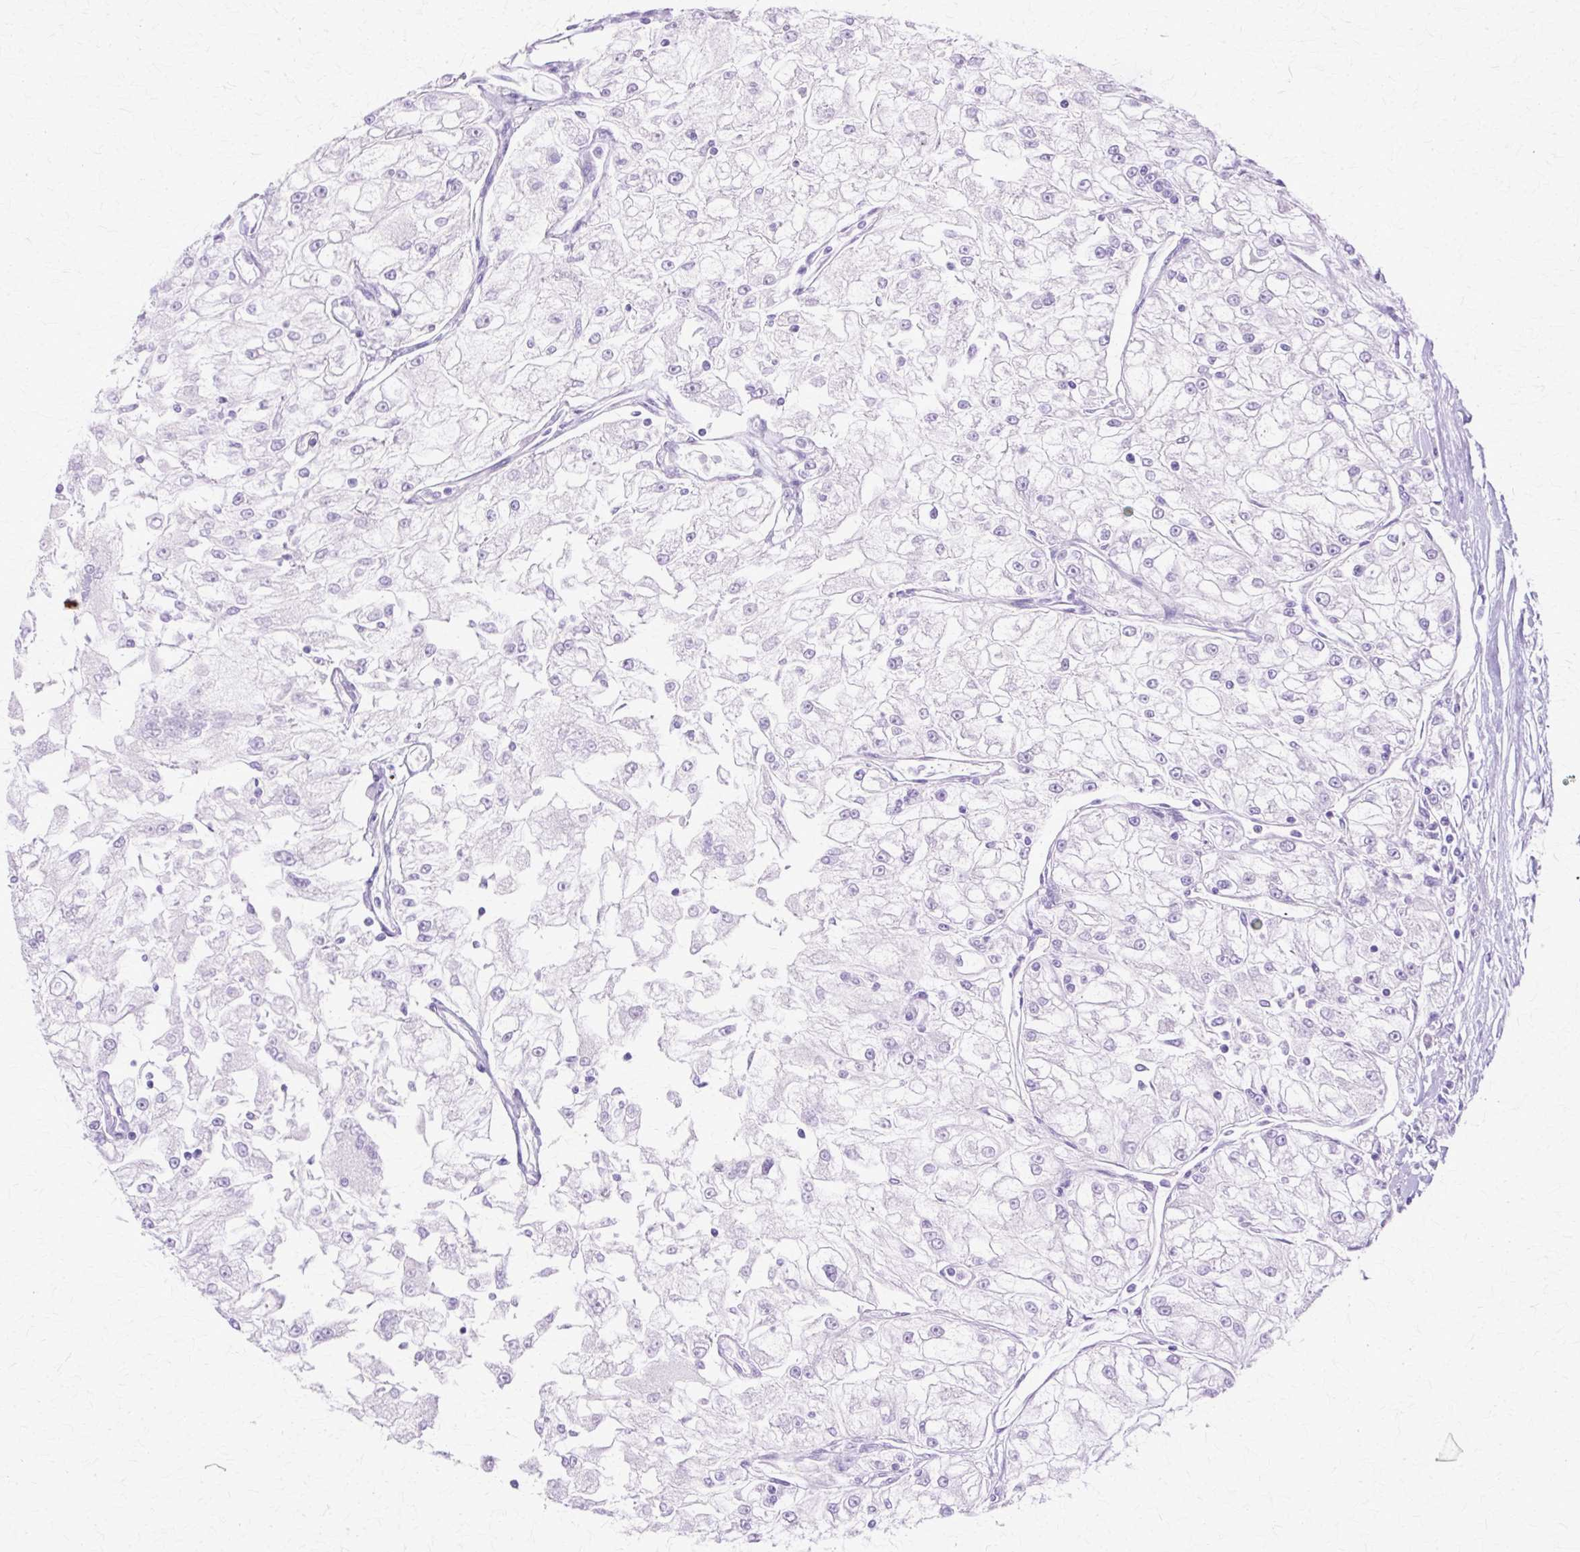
{"staining": {"intensity": "negative", "quantity": "none", "location": "none"}, "tissue": "renal cancer", "cell_type": "Tumor cells", "image_type": "cancer", "snomed": [{"axis": "morphology", "description": "Adenocarcinoma, NOS"}, {"axis": "topography", "description": "Kidney"}], "caption": "Tumor cells show no significant staining in renal cancer.", "gene": "HSPA8", "patient": {"sex": "female", "age": 72}}